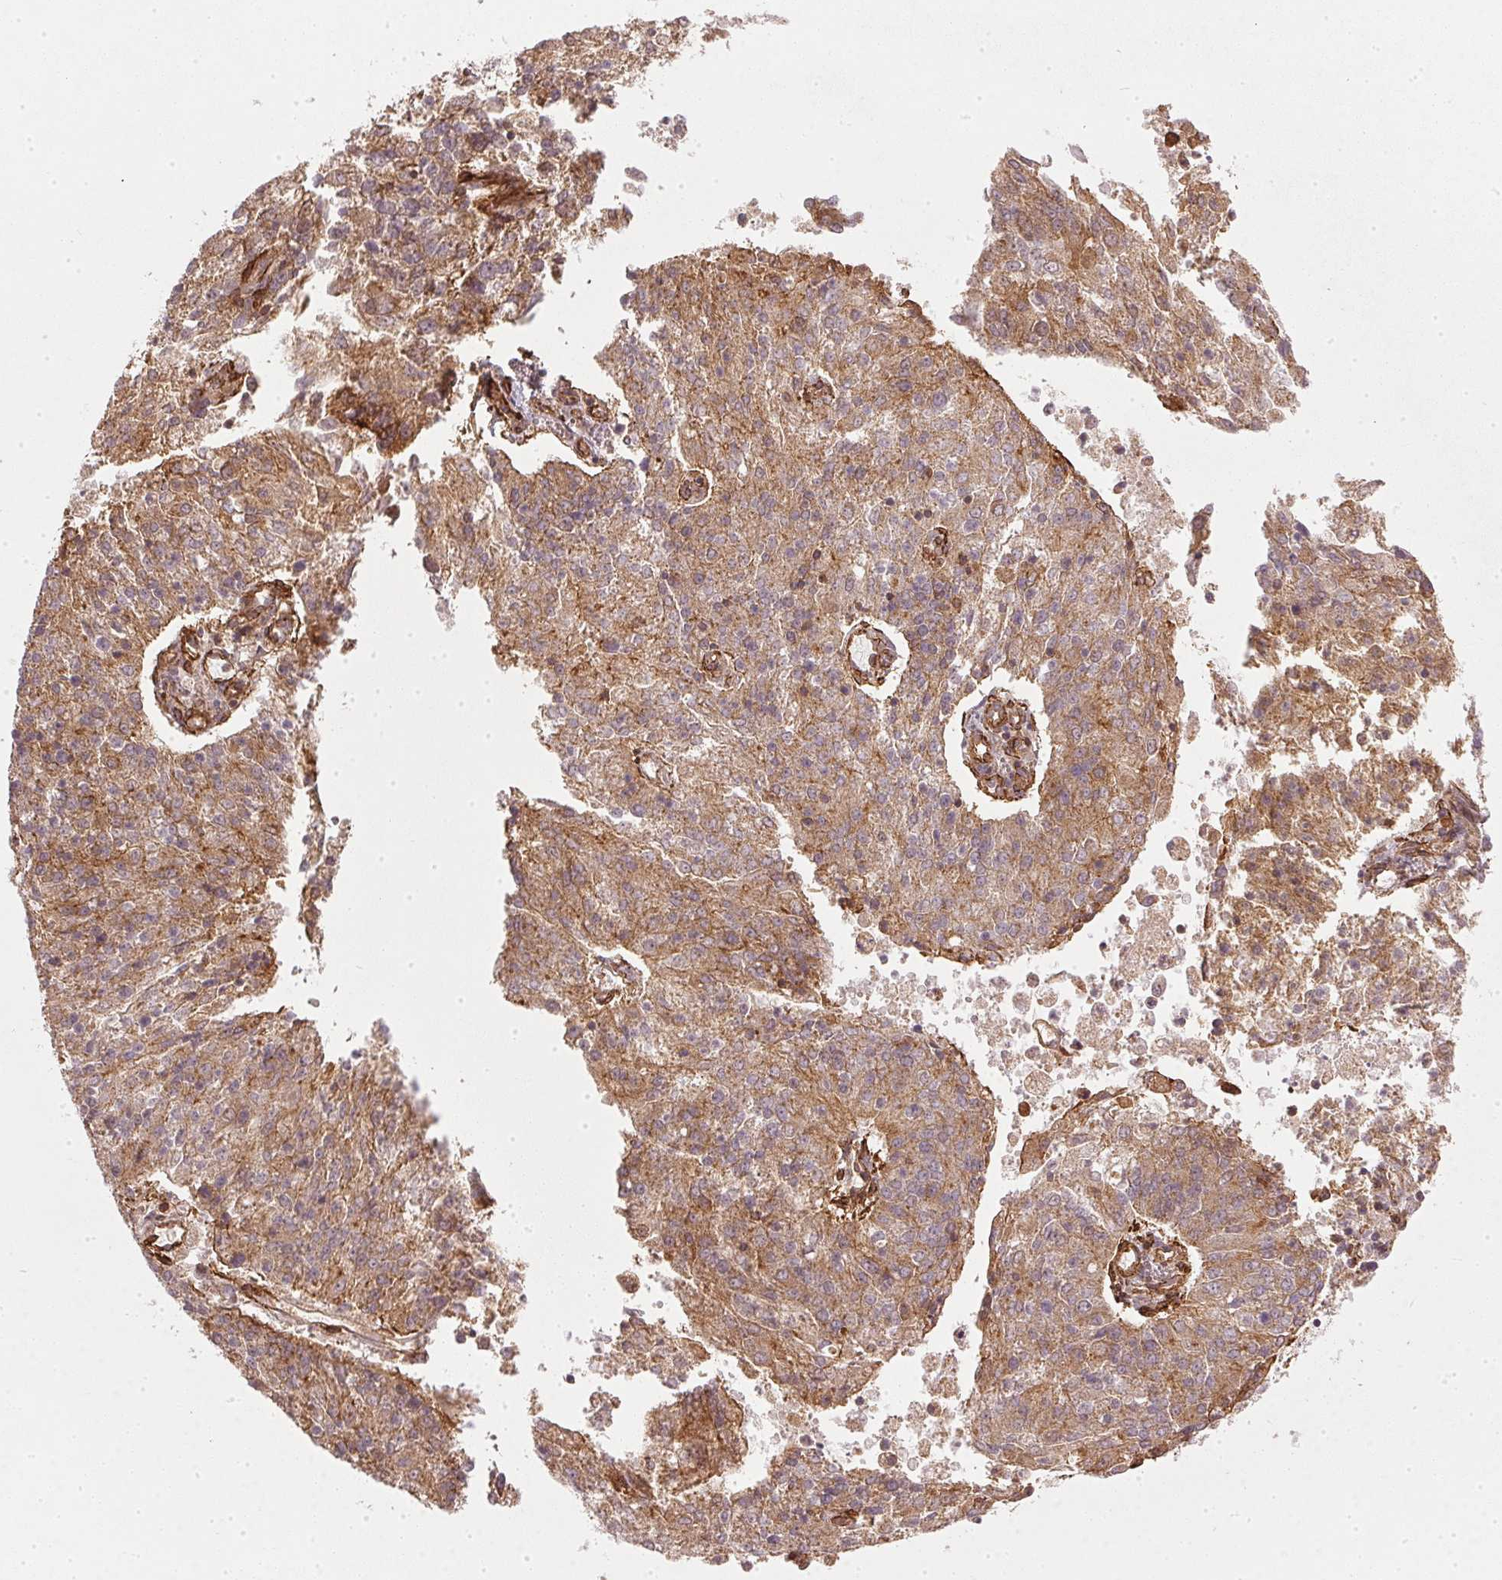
{"staining": {"intensity": "moderate", "quantity": ">75%", "location": "cytoplasmic/membranous"}, "tissue": "endometrial cancer", "cell_type": "Tumor cells", "image_type": "cancer", "snomed": [{"axis": "morphology", "description": "Adenocarcinoma, NOS"}, {"axis": "topography", "description": "Endometrium"}], "caption": "Endometrial cancer (adenocarcinoma) tissue demonstrates moderate cytoplasmic/membranous staining in about >75% of tumor cells, visualized by immunohistochemistry.", "gene": "NADK2", "patient": {"sex": "female", "age": 82}}